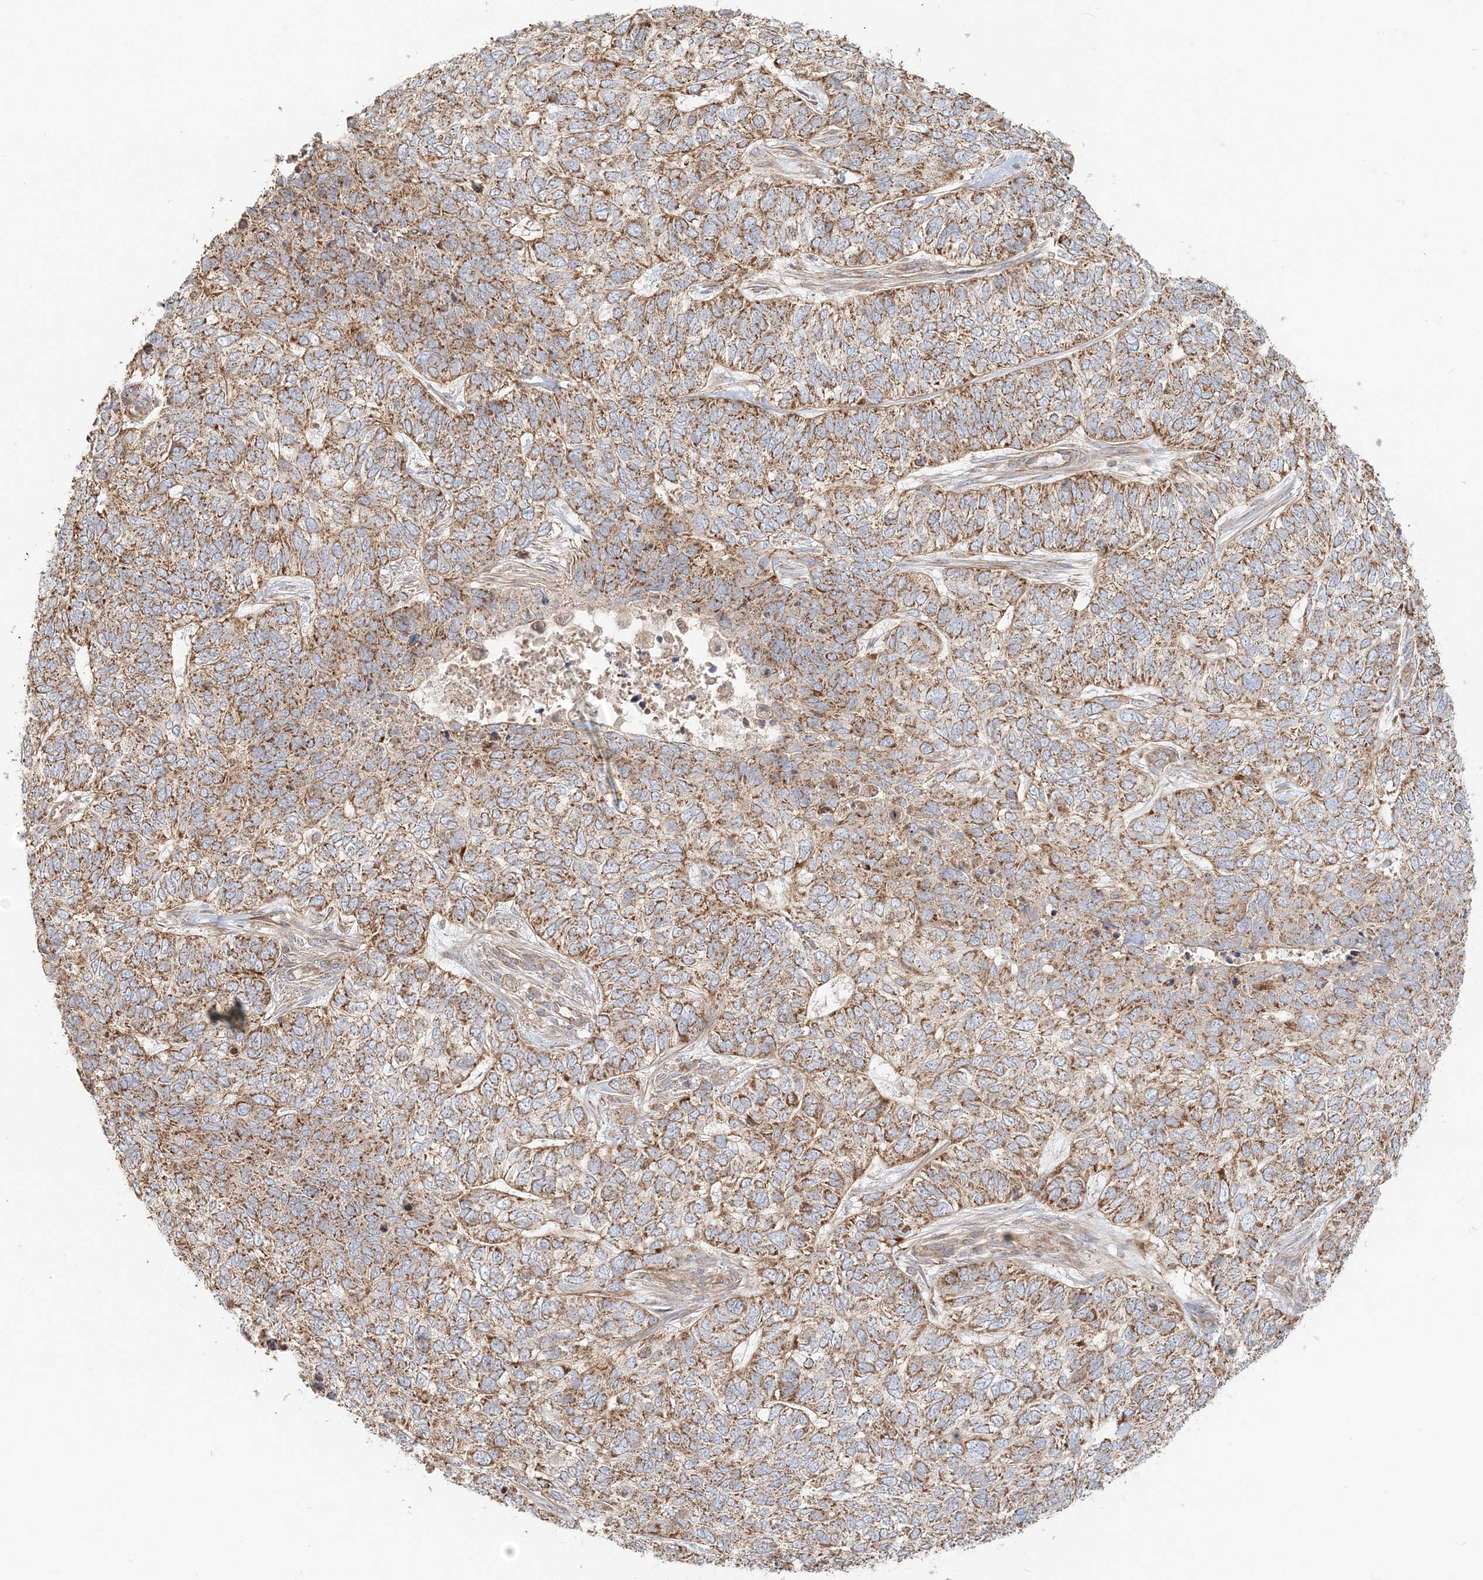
{"staining": {"intensity": "moderate", "quantity": ">75%", "location": "cytoplasmic/membranous"}, "tissue": "skin cancer", "cell_type": "Tumor cells", "image_type": "cancer", "snomed": [{"axis": "morphology", "description": "Basal cell carcinoma"}, {"axis": "topography", "description": "Skin"}], "caption": "Protein staining of skin cancer (basal cell carcinoma) tissue reveals moderate cytoplasmic/membranous expression in approximately >75% of tumor cells.", "gene": "KIAA0232", "patient": {"sex": "female", "age": 65}}